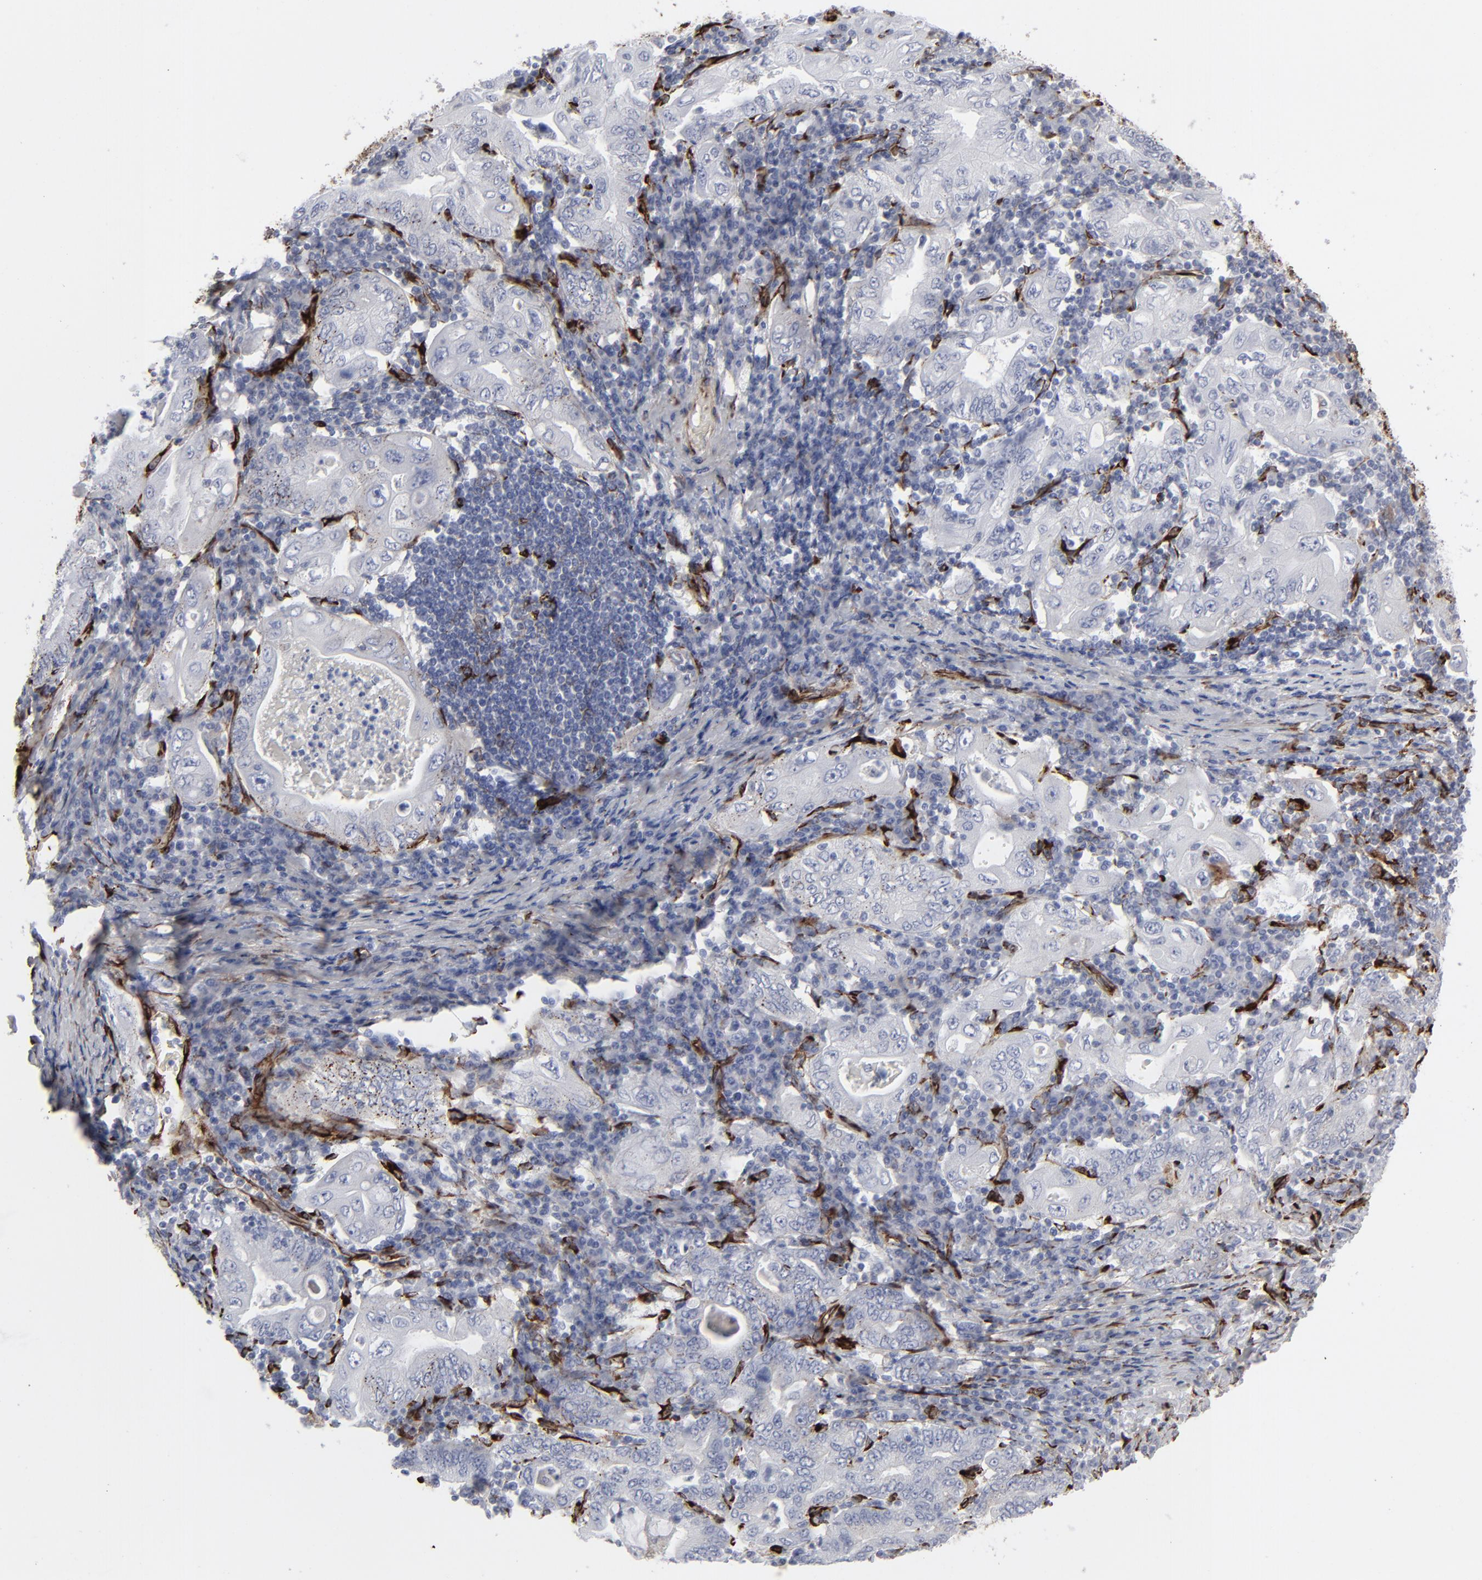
{"staining": {"intensity": "negative", "quantity": "none", "location": "none"}, "tissue": "stomach cancer", "cell_type": "Tumor cells", "image_type": "cancer", "snomed": [{"axis": "morphology", "description": "Normal tissue, NOS"}, {"axis": "morphology", "description": "Adenocarcinoma, NOS"}, {"axis": "topography", "description": "Esophagus"}, {"axis": "topography", "description": "Stomach, upper"}, {"axis": "topography", "description": "Peripheral nerve tissue"}], "caption": "Tumor cells are negative for brown protein staining in adenocarcinoma (stomach).", "gene": "SPARC", "patient": {"sex": "male", "age": 62}}